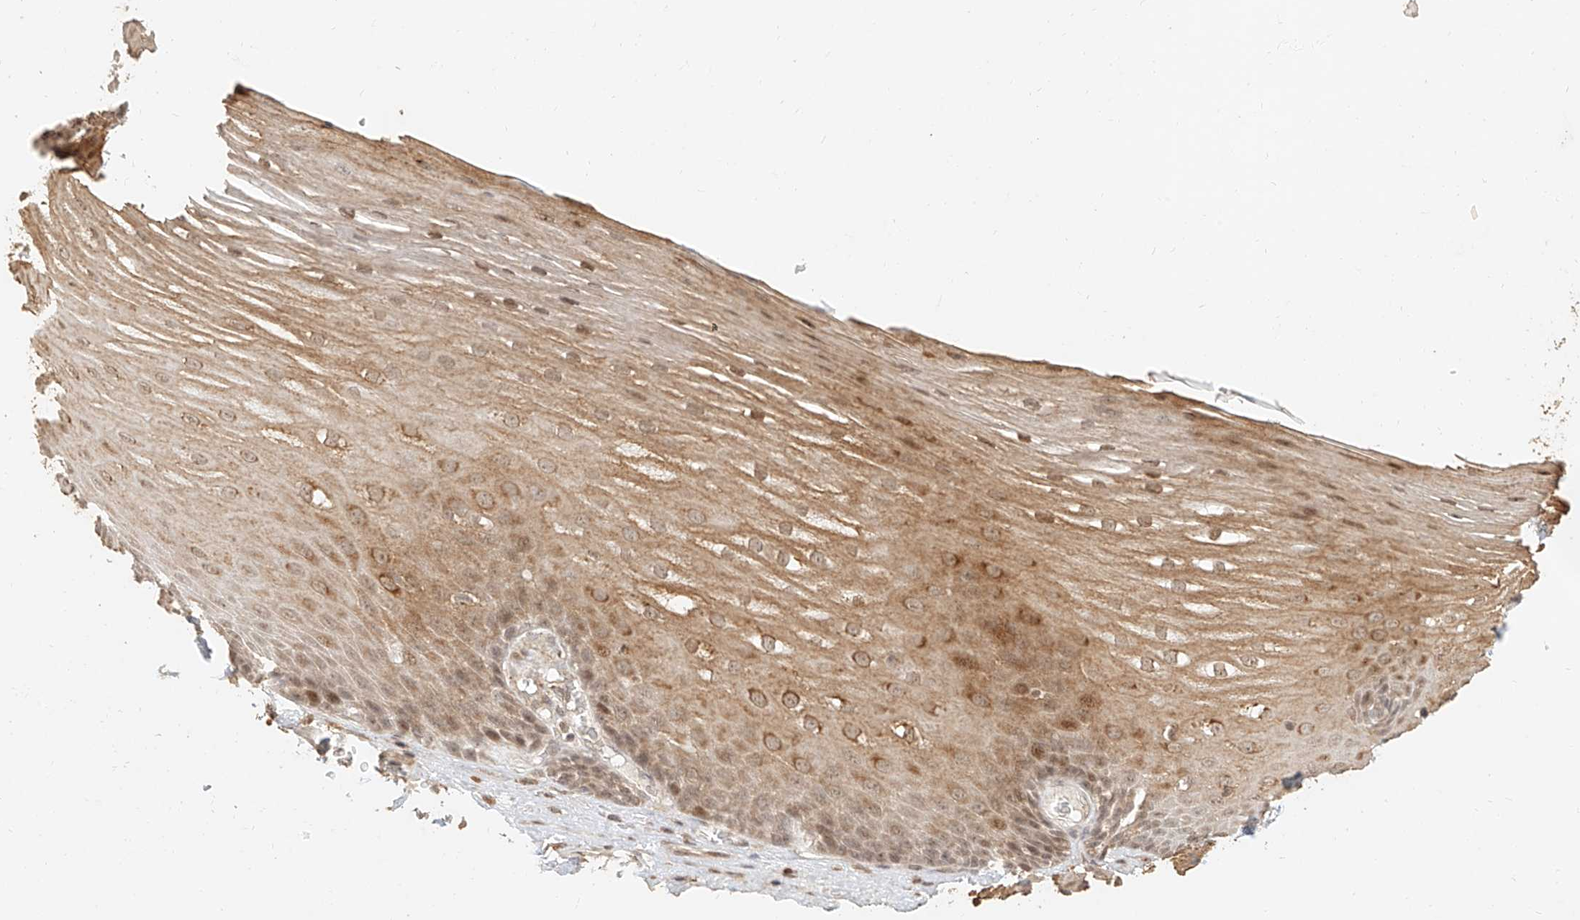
{"staining": {"intensity": "moderate", "quantity": ">75%", "location": "cytoplasmic/membranous,nuclear"}, "tissue": "esophagus", "cell_type": "Squamous epithelial cells", "image_type": "normal", "snomed": [{"axis": "morphology", "description": "Normal tissue, NOS"}, {"axis": "topography", "description": "Esophagus"}], "caption": "Squamous epithelial cells reveal medium levels of moderate cytoplasmic/membranous,nuclear positivity in approximately >75% of cells in benign esophagus.", "gene": "CXorf58", "patient": {"sex": "male", "age": 62}}